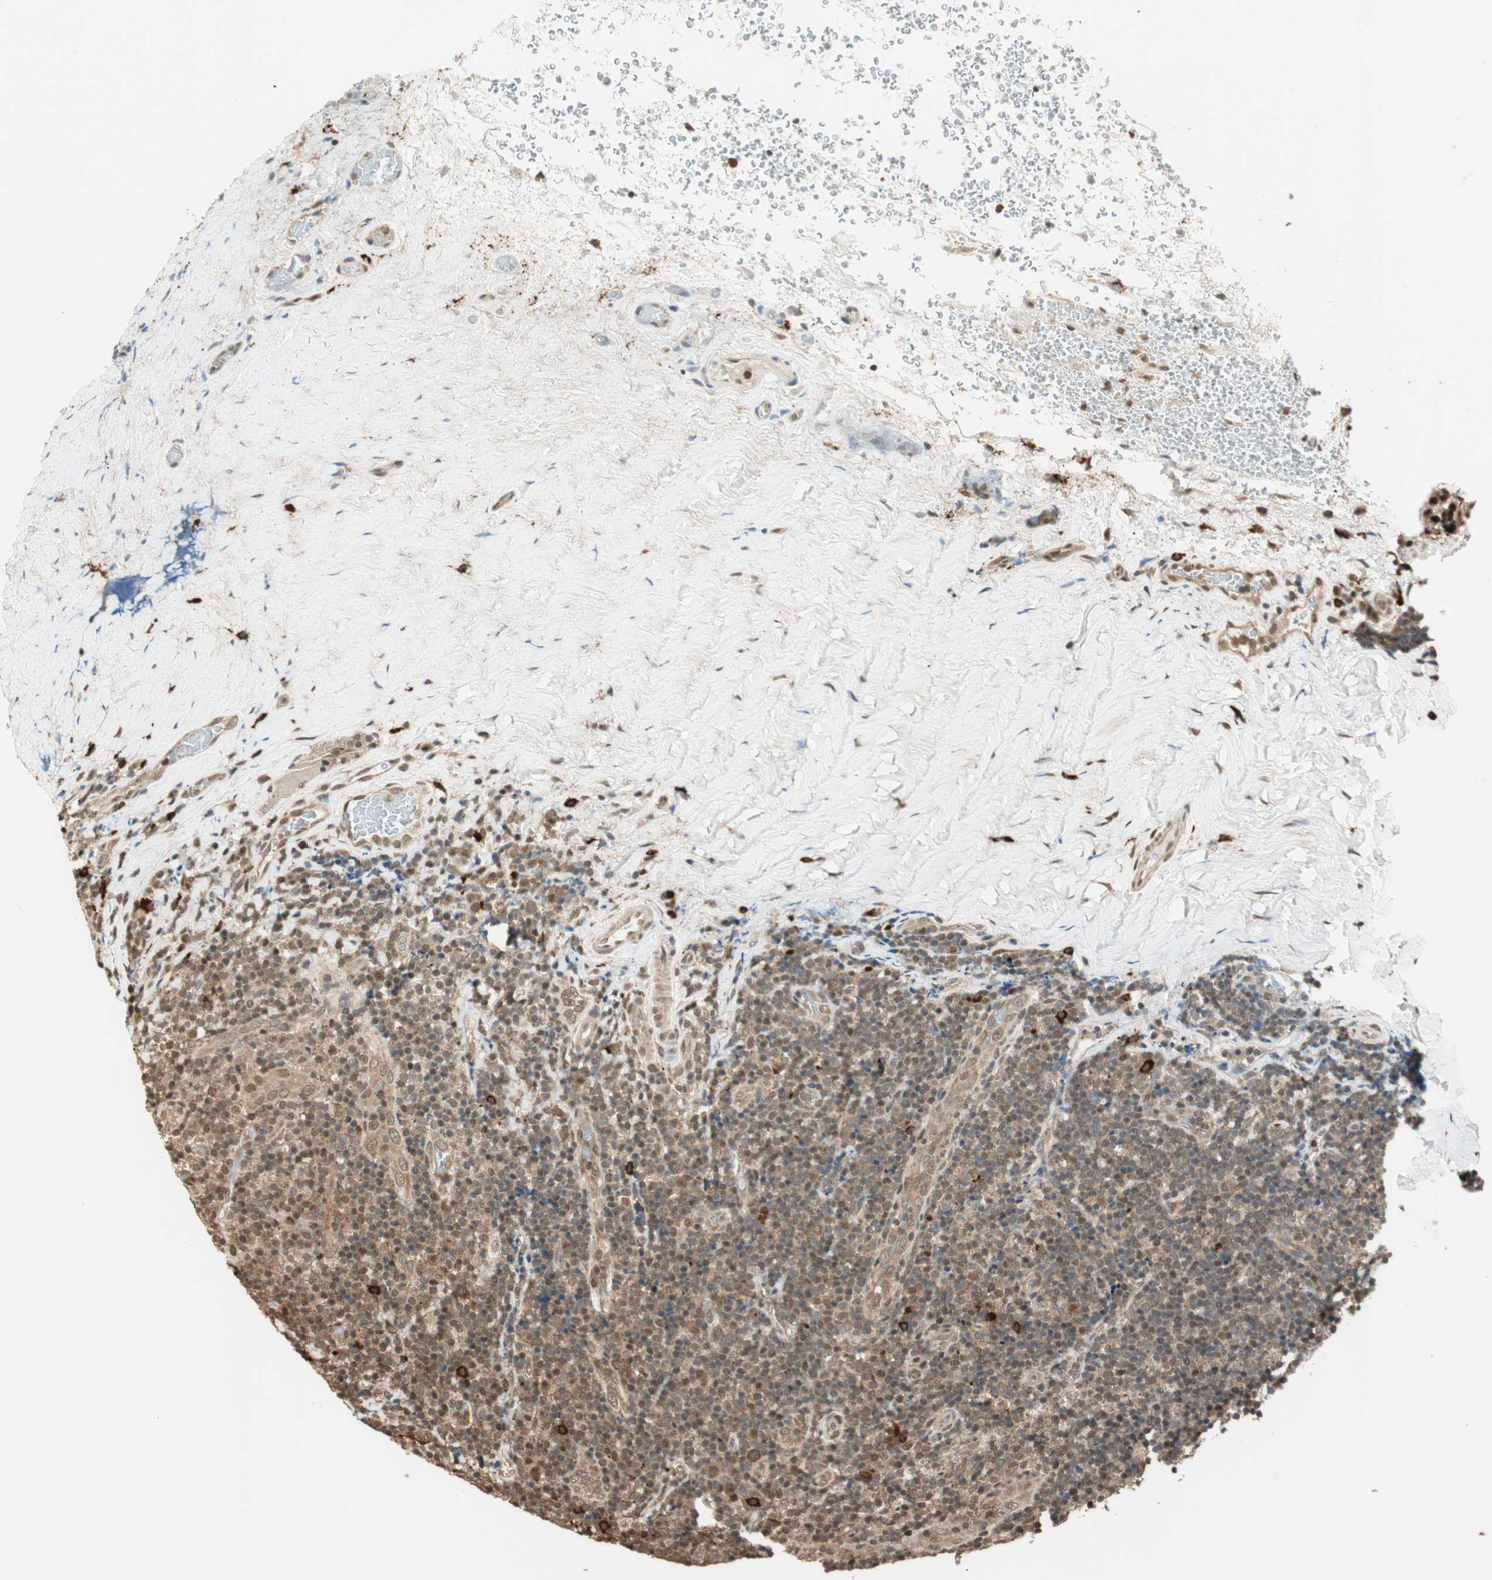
{"staining": {"intensity": "moderate", "quantity": "25%-75%", "location": "cytoplasmic/membranous,nuclear"}, "tissue": "lymphoma", "cell_type": "Tumor cells", "image_type": "cancer", "snomed": [{"axis": "morphology", "description": "Malignant lymphoma, non-Hodgkin's type, High grade"}, {"axis": "topography", "description": "Tonsil"}], "caption": "Lymphoma stained for a protein exhibits moderate cytoplasmic/membranous and nuclear positivity in tumor cells.", "gene": "ZNF443", "patient": {"sex": "female", "age": 36}}